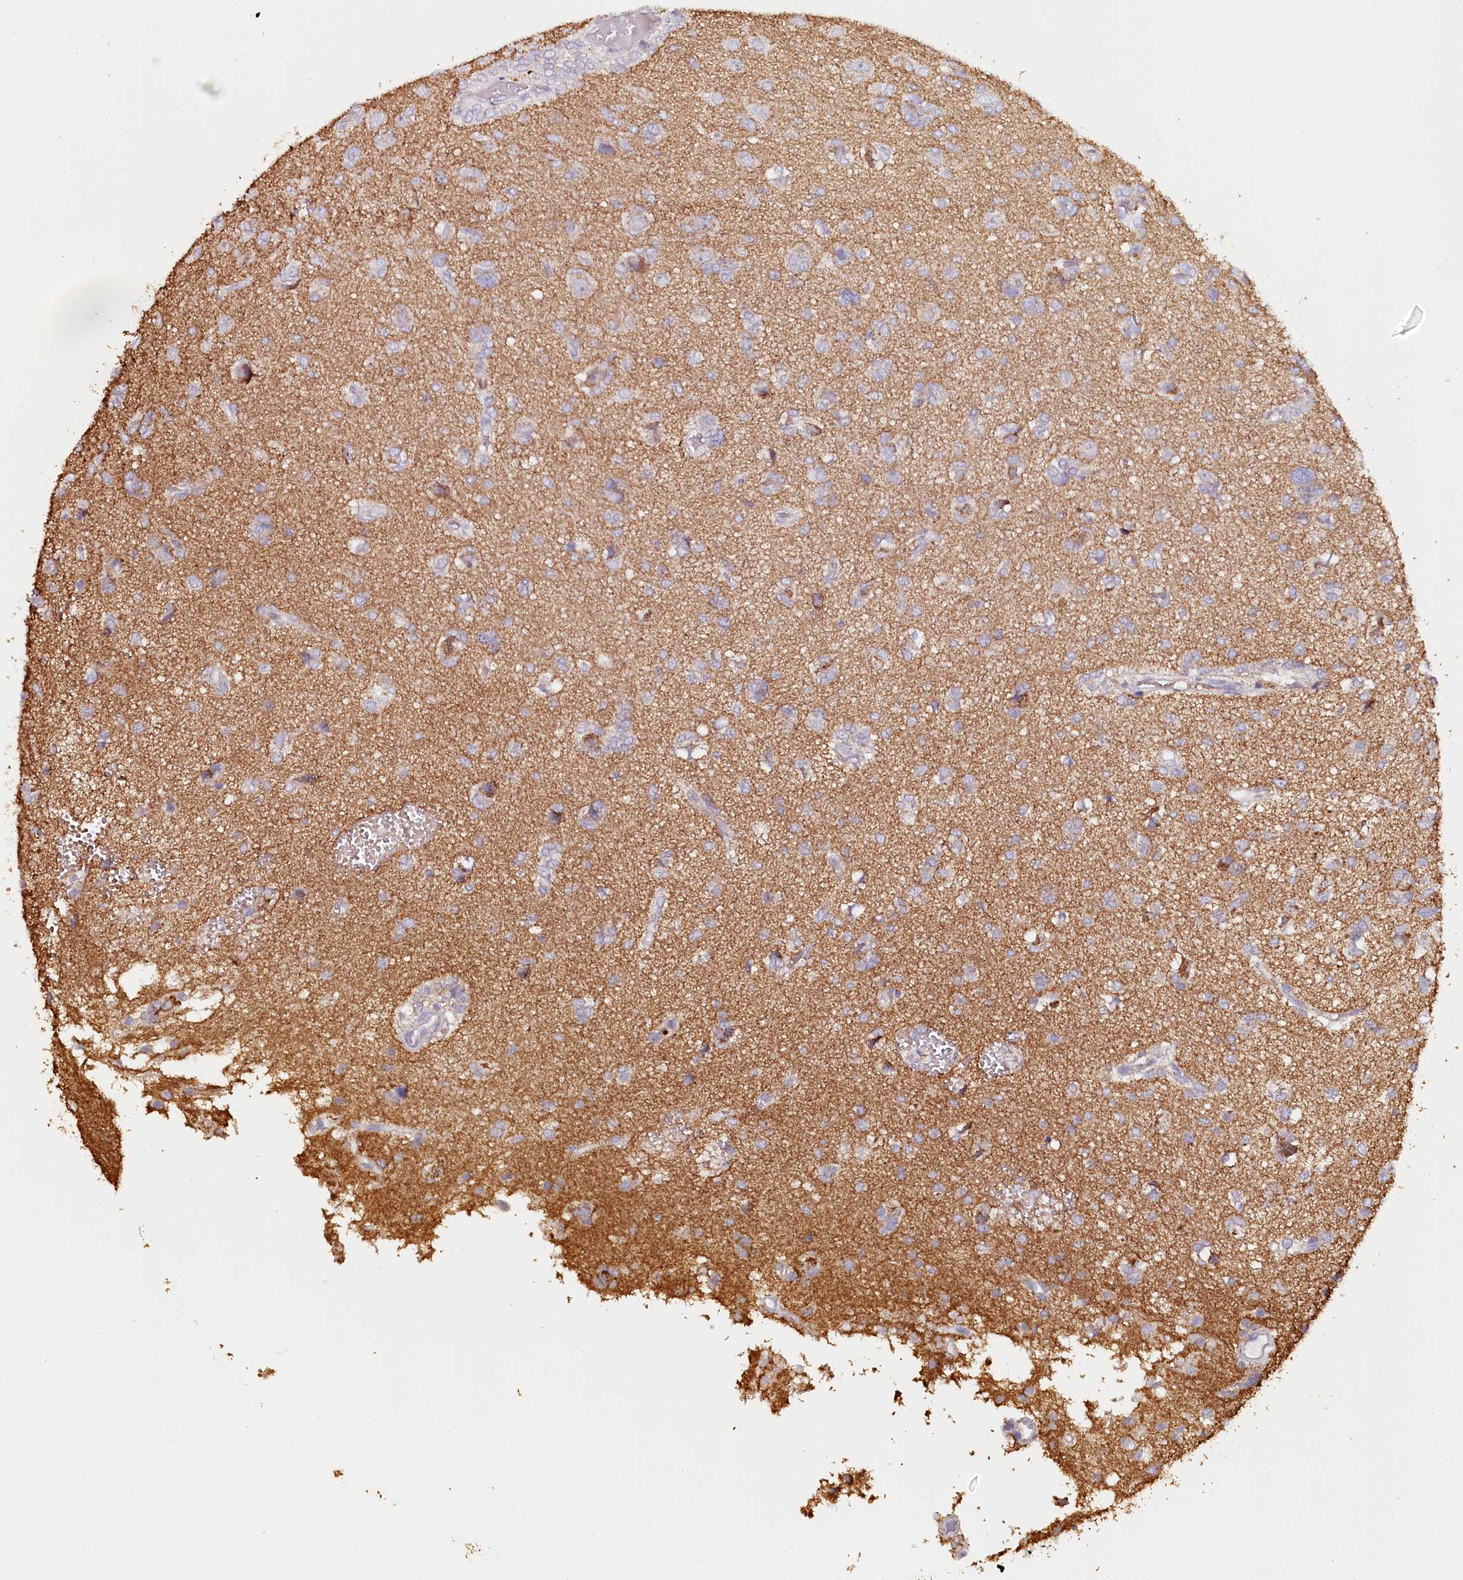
{"staining": {"intensity": "negative", "quantity": "none", "location": "none"}, "tissue": "glioma", "cell_type": "Tumor cells", "image_type": "cancer", "snomed": [{"axis": "morphology", "description": "Glioma, malignant, High grade"}, {"axis": "topography", "description": "Brain"}], "caption": "Immunohistochemistry (IHC) image of human glioma stained for a protein (brown), which shows no expression in tumor cells.", "gene": "MMP25", "patient": {"sex": "female", "age": 59}}